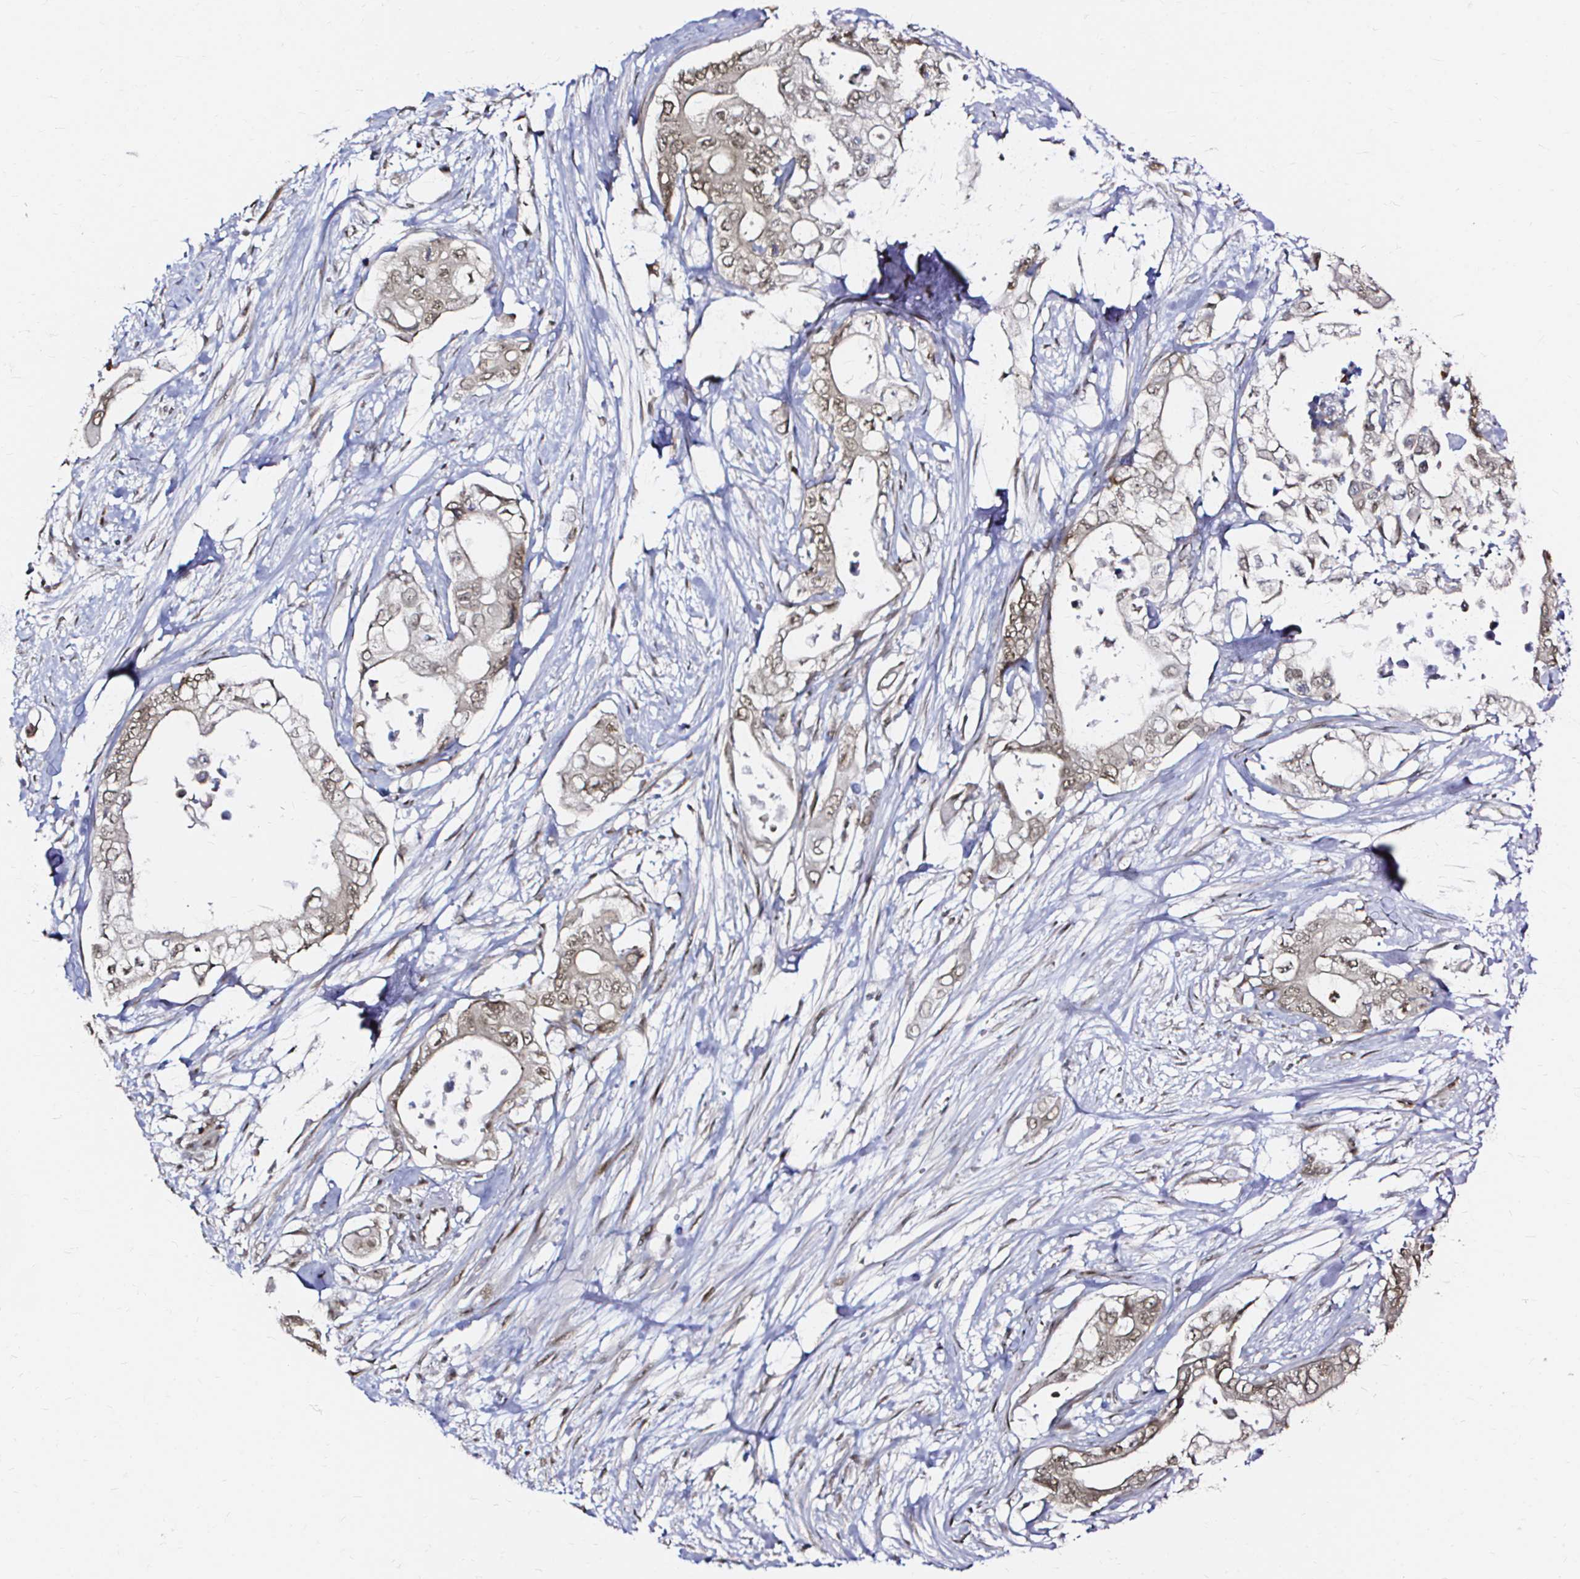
{"staining": {"intensity": "weak", "quantity": ">75%", "location": "nuclear"}, "tissue": "pancreatic cancer", "cell_type": "Tumor cells", "image_type": "cancer", "snomed": [{"axis": "morphology", "description": "Adenocarcinoma, NOS"}, {"axis": "topography", "description": "Pancreas"}], "caption": "Pancreatic adenocarcinoma stained with DAB (3,3'-diaminobenzidine) immunohistochemistry (IHC) reveals low levels of weak nuclear staining in about >75% of tumor cells.", "gene": "SNRPC", "patient": {"sex": "female", "age": 63}}